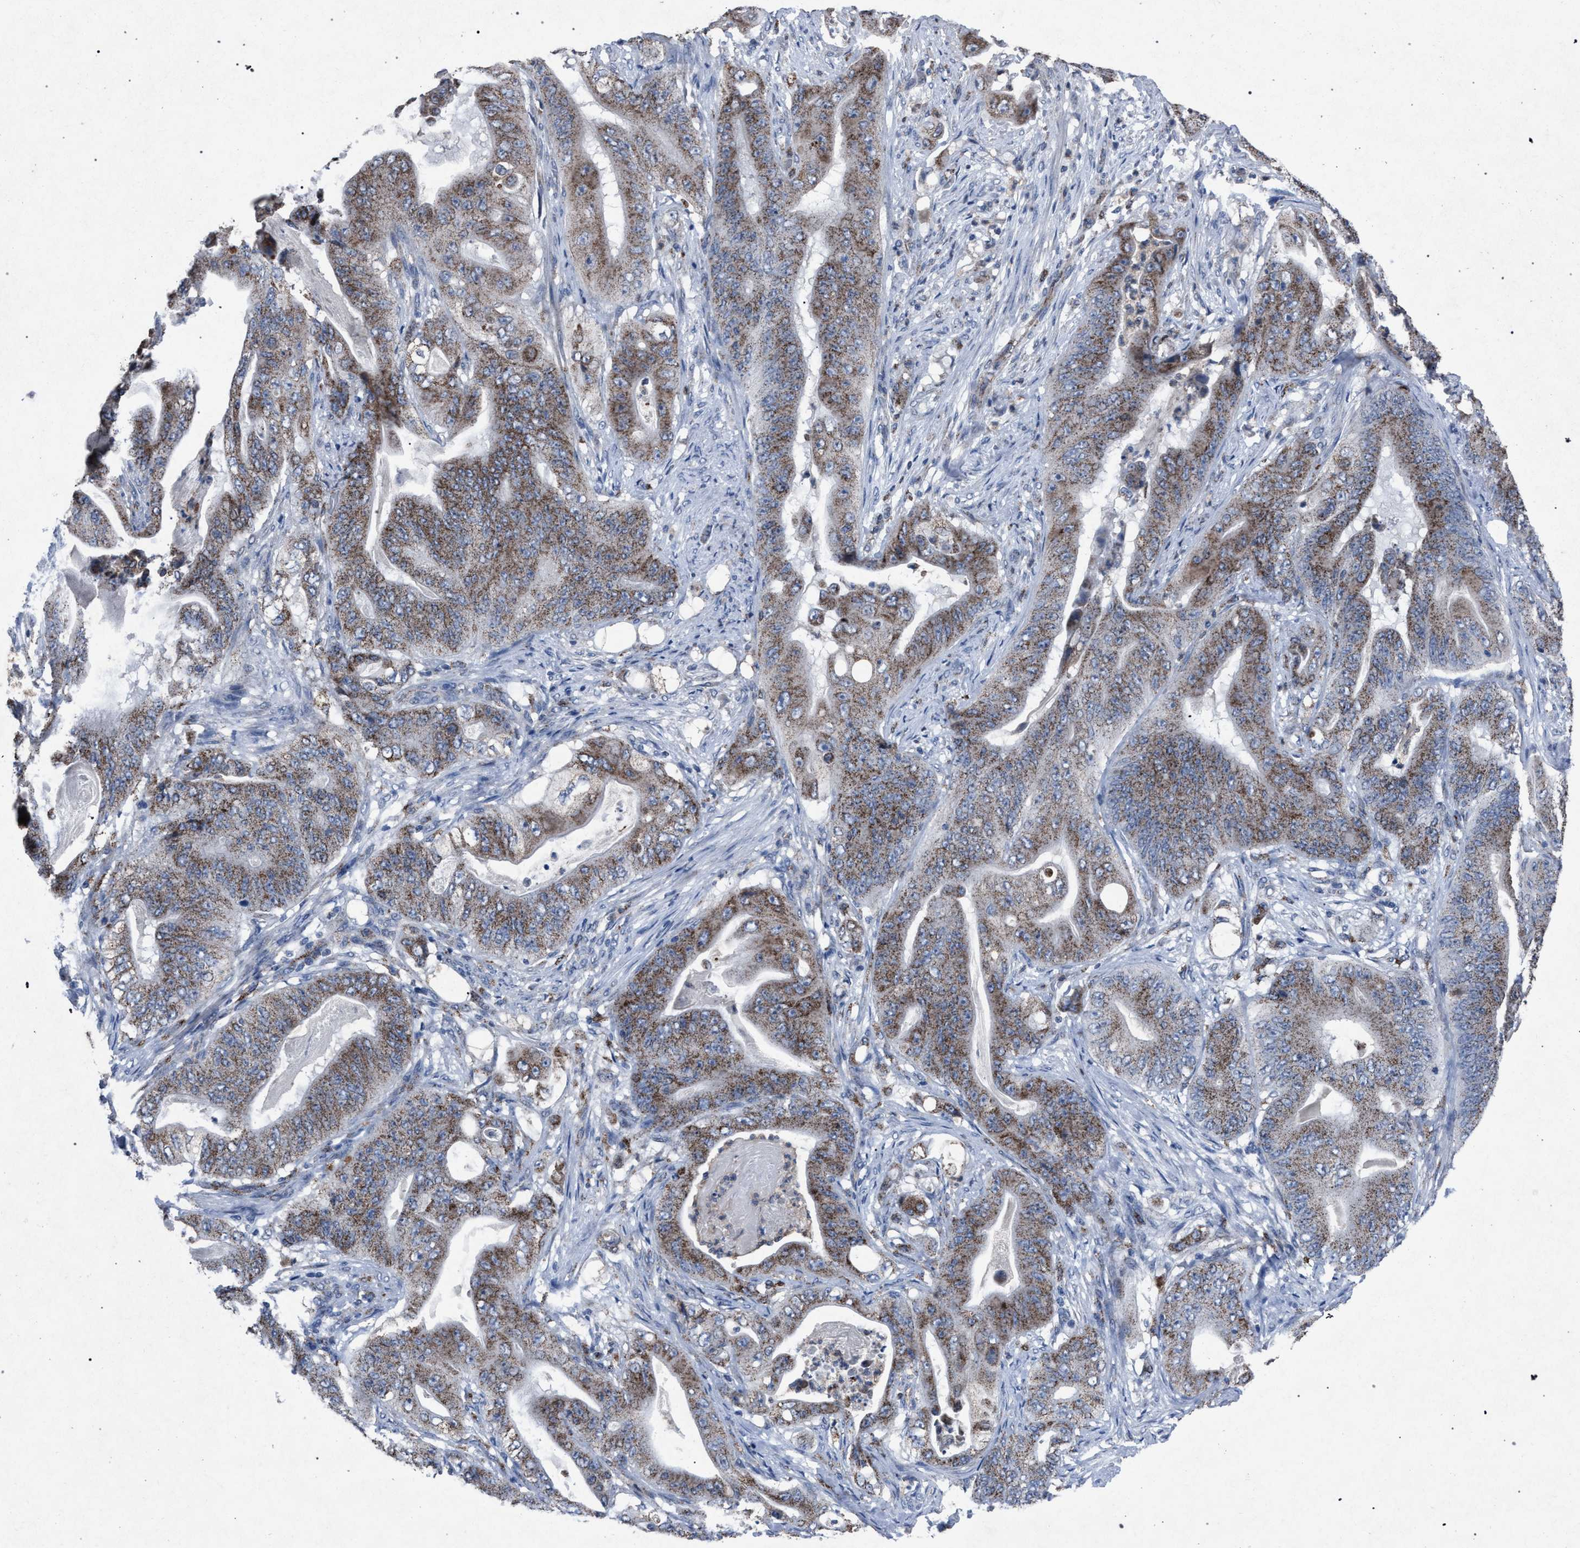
{"staining": {"intensity": "moderate", "quantity": ">75%", "location": "cytoplasmic/membranous"}, "tissue": "stomach cancer", "cell_type": "Tumor cells", "image_type": "cancer", "snomed": [{"axis": "morphology", "description": "Adenocarcinoma, NOS"}, {"axis": "topography", "description": "Stomach"}], "caption": "Tumor cells exhibit medium levels of moderate cytoplasmic/membranous staining in approximately >75% of cells in human stomach cancer.", "gene": "HSD17B4", "patient": {"sex": "female", "age": 73}}